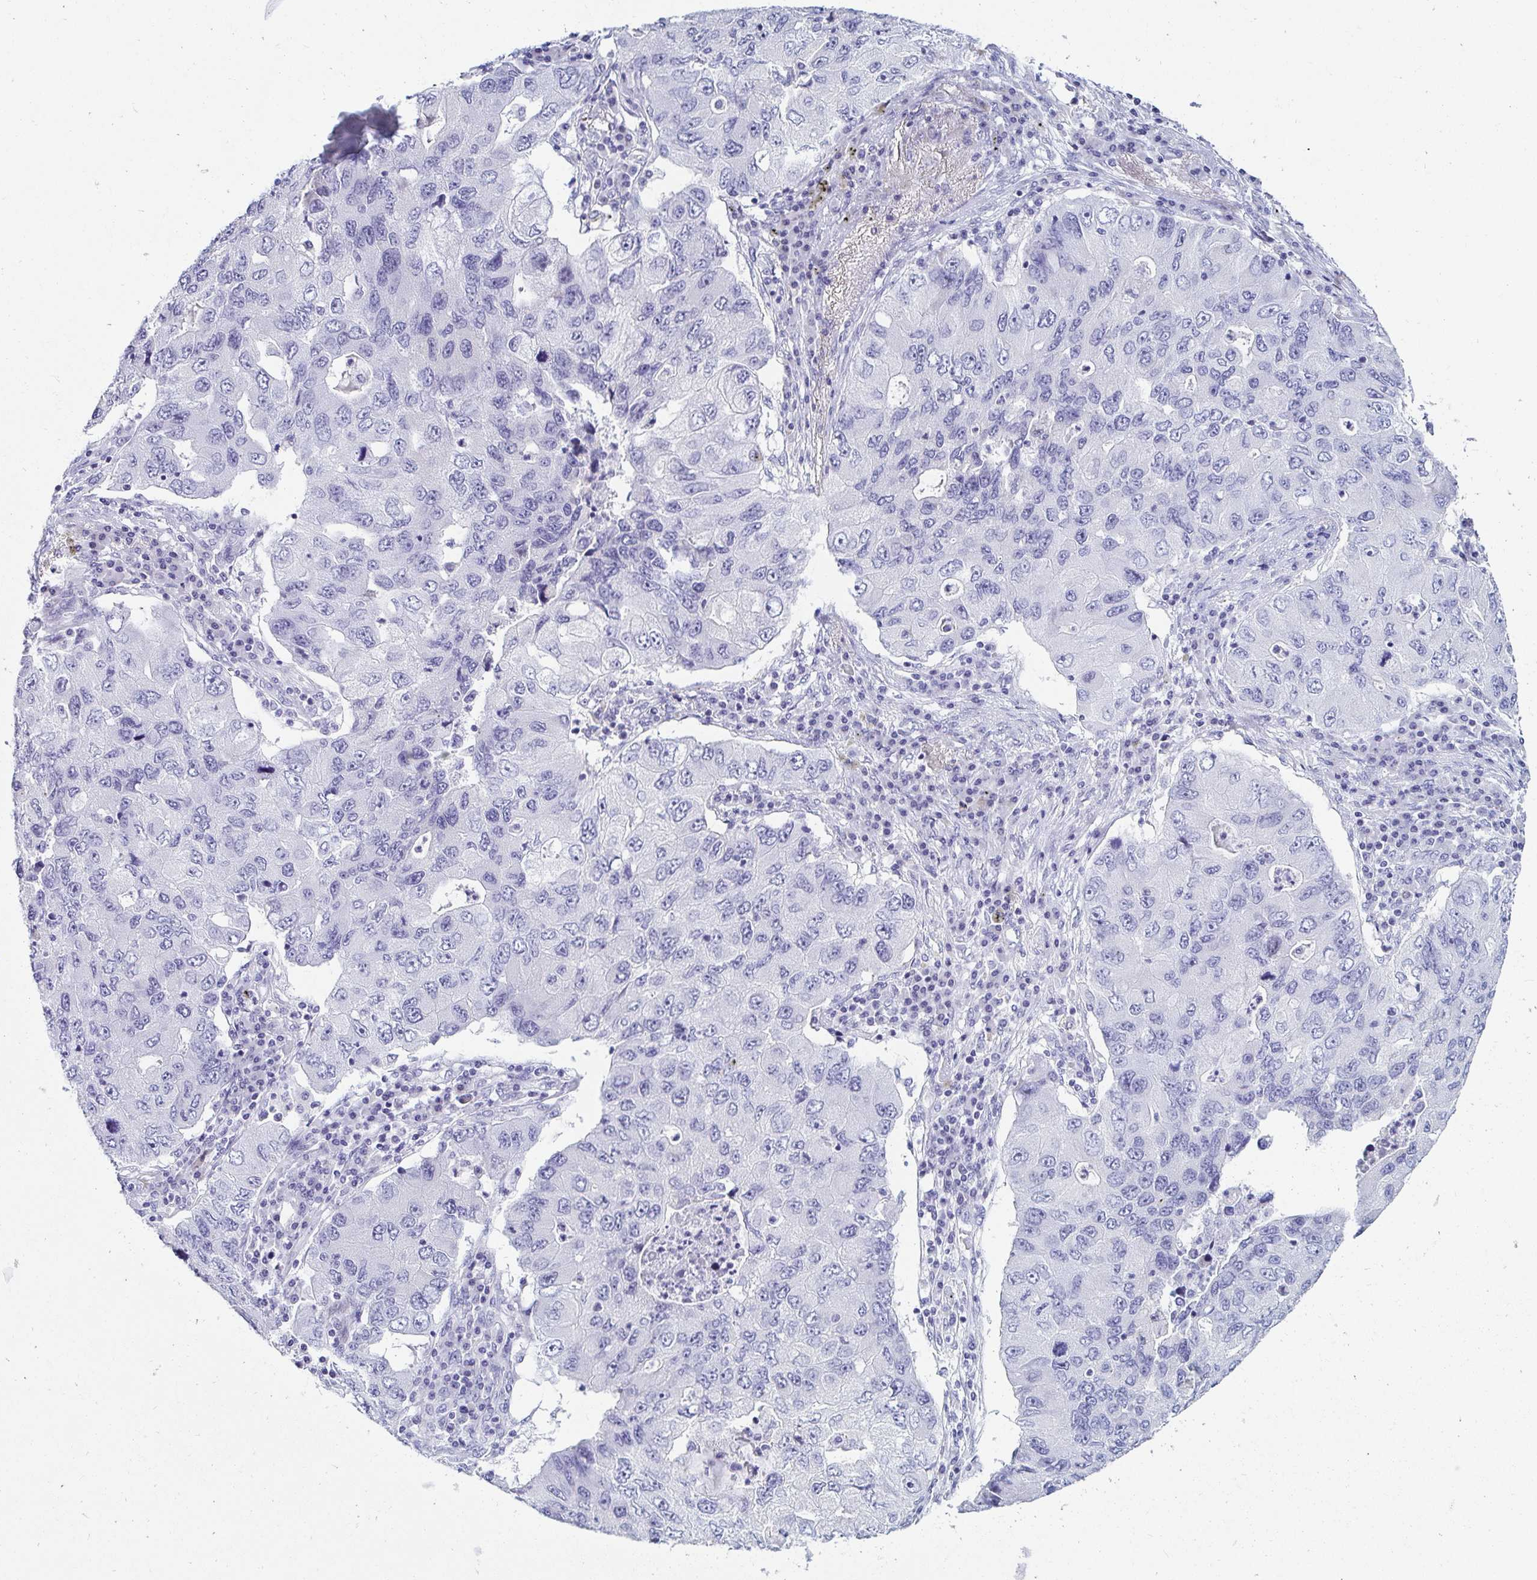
{"staining": {"intensity": "negative", "quantity": "none", "location": "none"}, "tissue": "lung cancer", "cell_type": "Tumor cells", "image_type": "cancer", "snomed": [{"axis": "morphology", "description": "Adenocarcinoma, NOS"}, {"axis": "morphology", "description": "Adenocarcinoma, metastatic, NOS"}, {"axis": "topography", "description": "Lymph node"}, {"axis": "topography", "description": "Lung"}], "caption": "Immunohistochemistry histopathology image of human metastatic adenocarcinoma (lung) stained for a protein (brown), which reveals no positivity in tumor cells.", "gene": "OR10K1", "patient": {"sex": "female", "age": 54}}